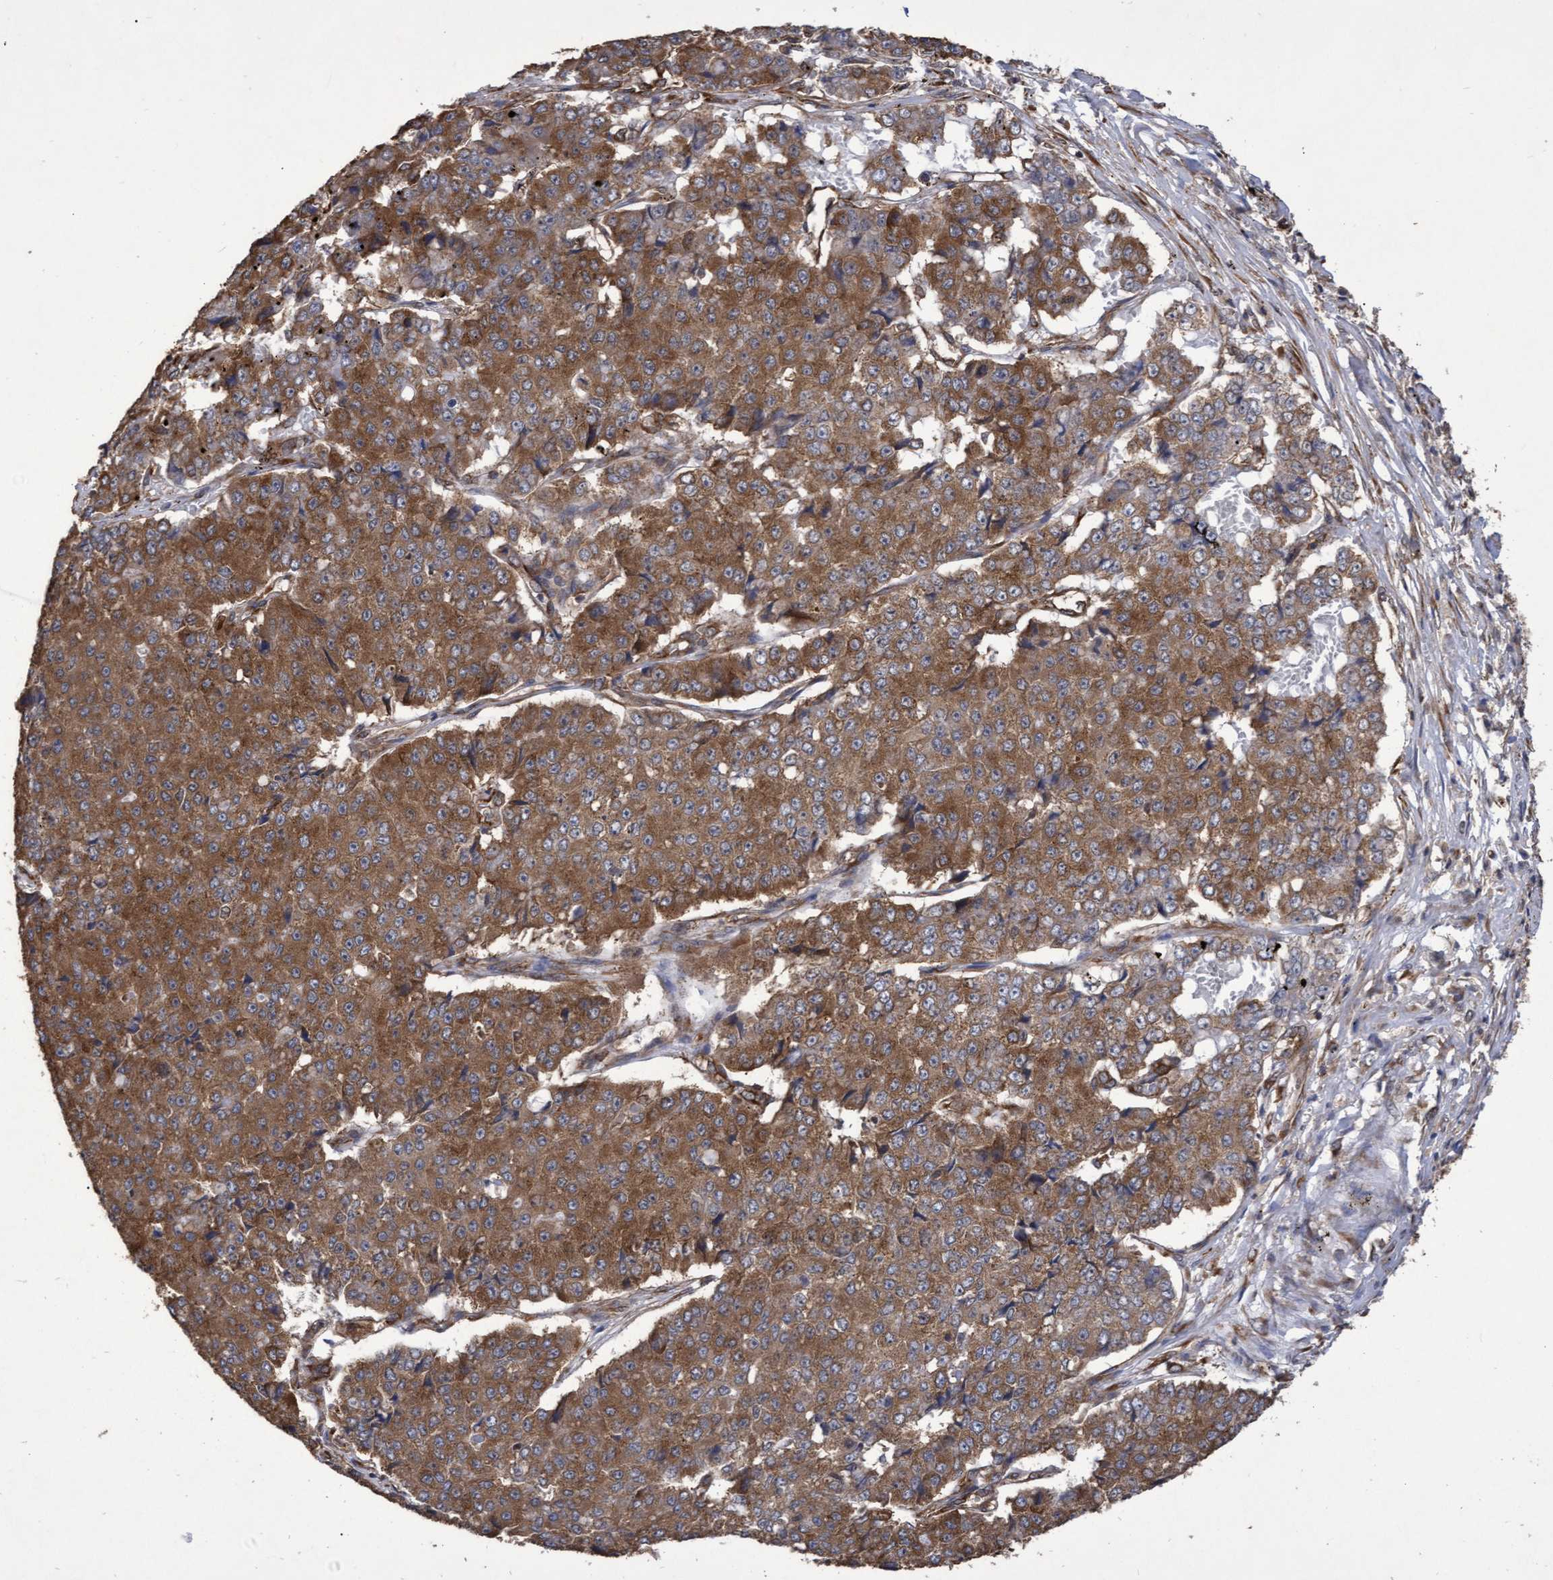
{"staining": {"intensity": "strong", "quantity": ">75%", "location": "cytoplasmic/membranous"}, "tissue": "pancreatic cancer", "cell_type": "Tumor cells", "image_type": "cancer", "snomed": [{"axis": "morphology", "description": "Adenocarcinoma, NOS"}, {"axis": "topography", "description": "Pancreas"}], "caption": "Pancreatic adenocarcinoma stained with DAB immunohistochemistry shows high levels of strong cytoplasmic/membranous staining in about >75% of tumor cells. (brown staining indicates protein expression, while blue staining denotes nuclei).", "gene": "ABCF2", "patient": {"sex": "male", "age": 50}}